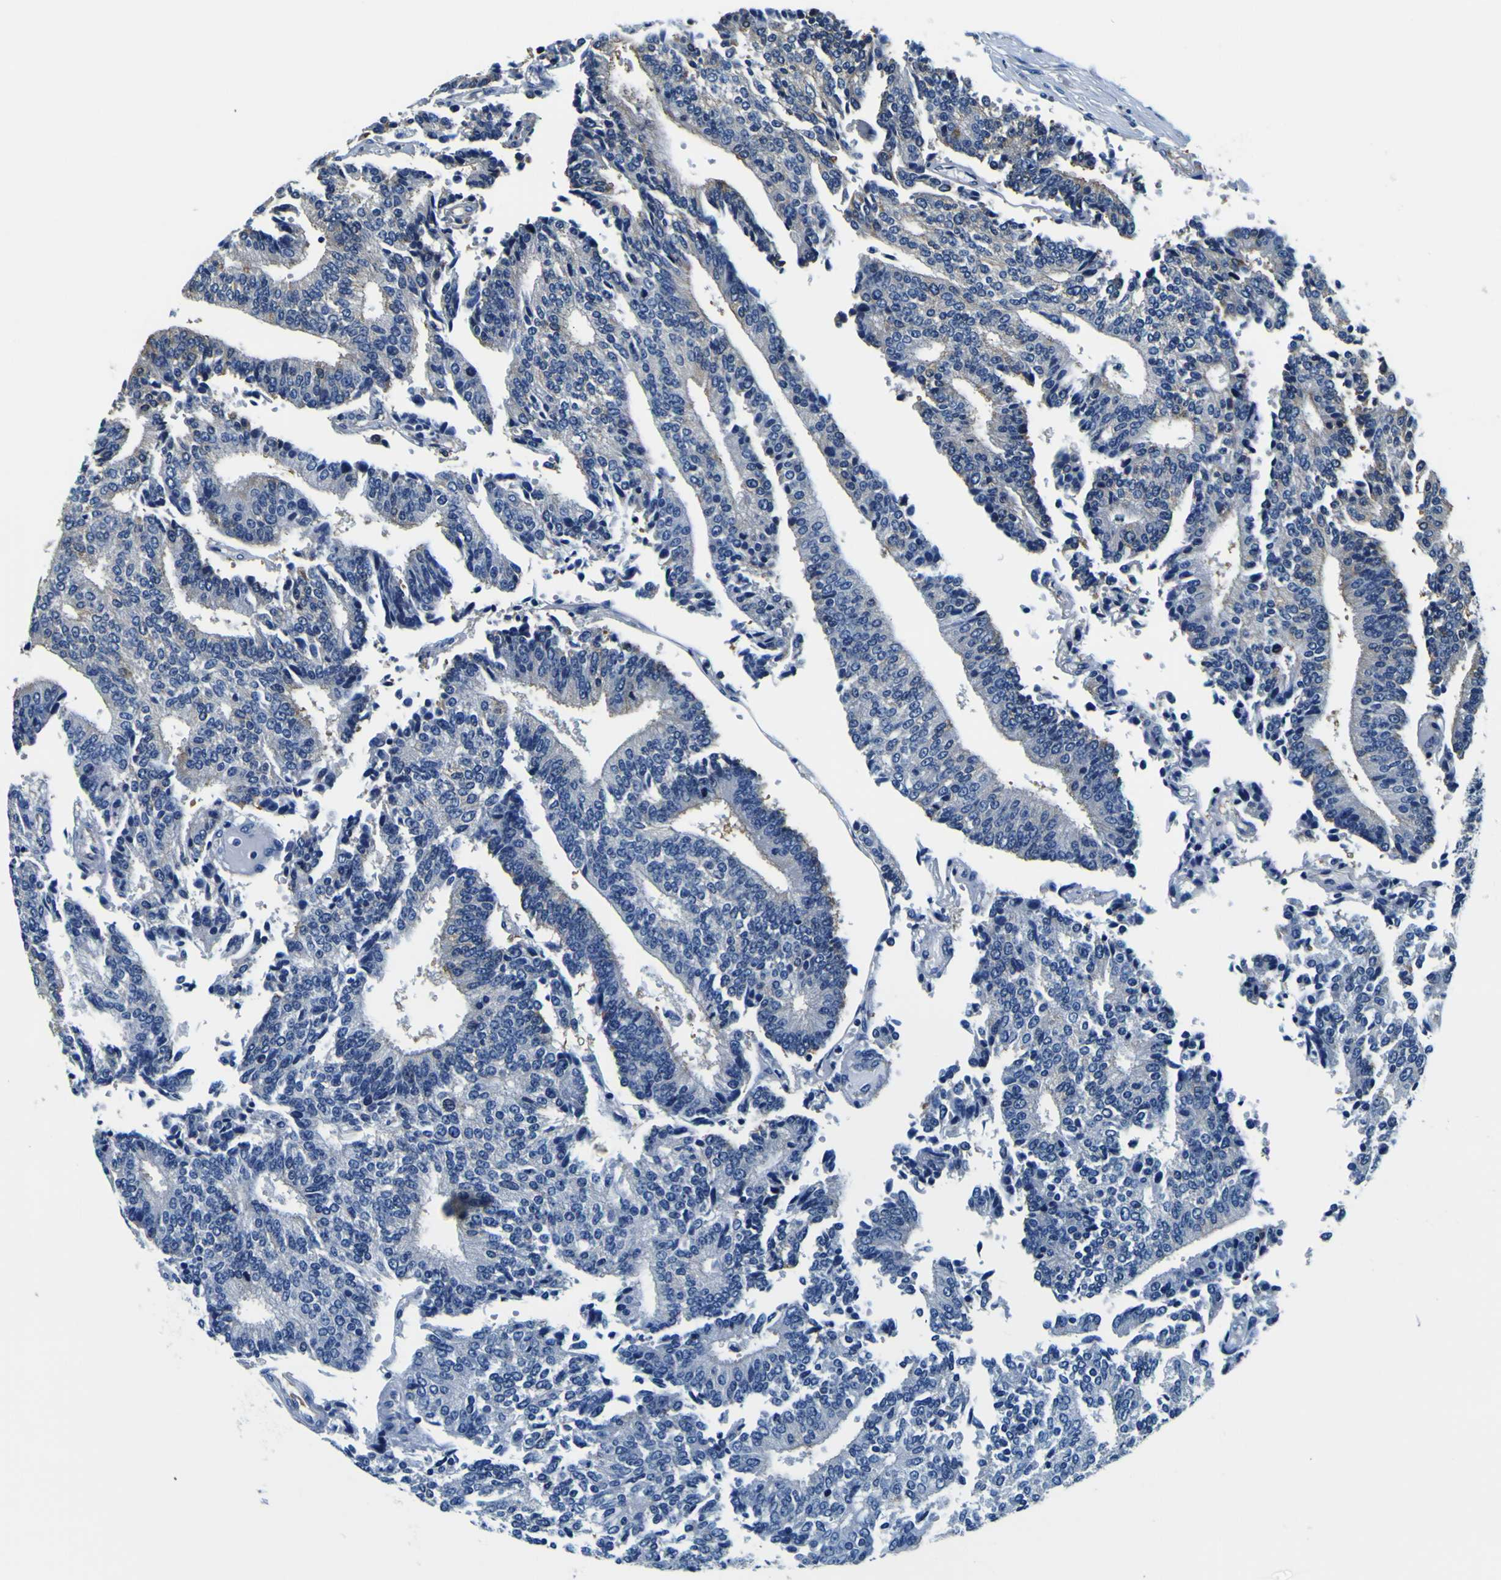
{"staining": {"intensity": "negative", "quantity": "none", "location": "none"}, "tissue": "prostate cancer", "cell_type": "Tumor cells", "image_type": "cancer", "snomed": [{"axis": "morphology", "description": "Normal tissue, NOS"}, {"axis": "morphology", "description": "Adenocarcinoma, High grade"}, {"axis": "topography", "description": "Prostate"}, {"axis": "topography", "description": "Seminal veicle"}], "caption": "A histopathology image of high-grade adenocarcinoma (prostate) stained for a protein shows no brown staining in tumor cells. The staining was performed using DAB to visualize the protein expression in brown, while the nuclei were stained in blue with hematoxylin (Magnification: 20x).", "gene": "TUBA1B", "patient": {"sex": "male", "age": 55}}